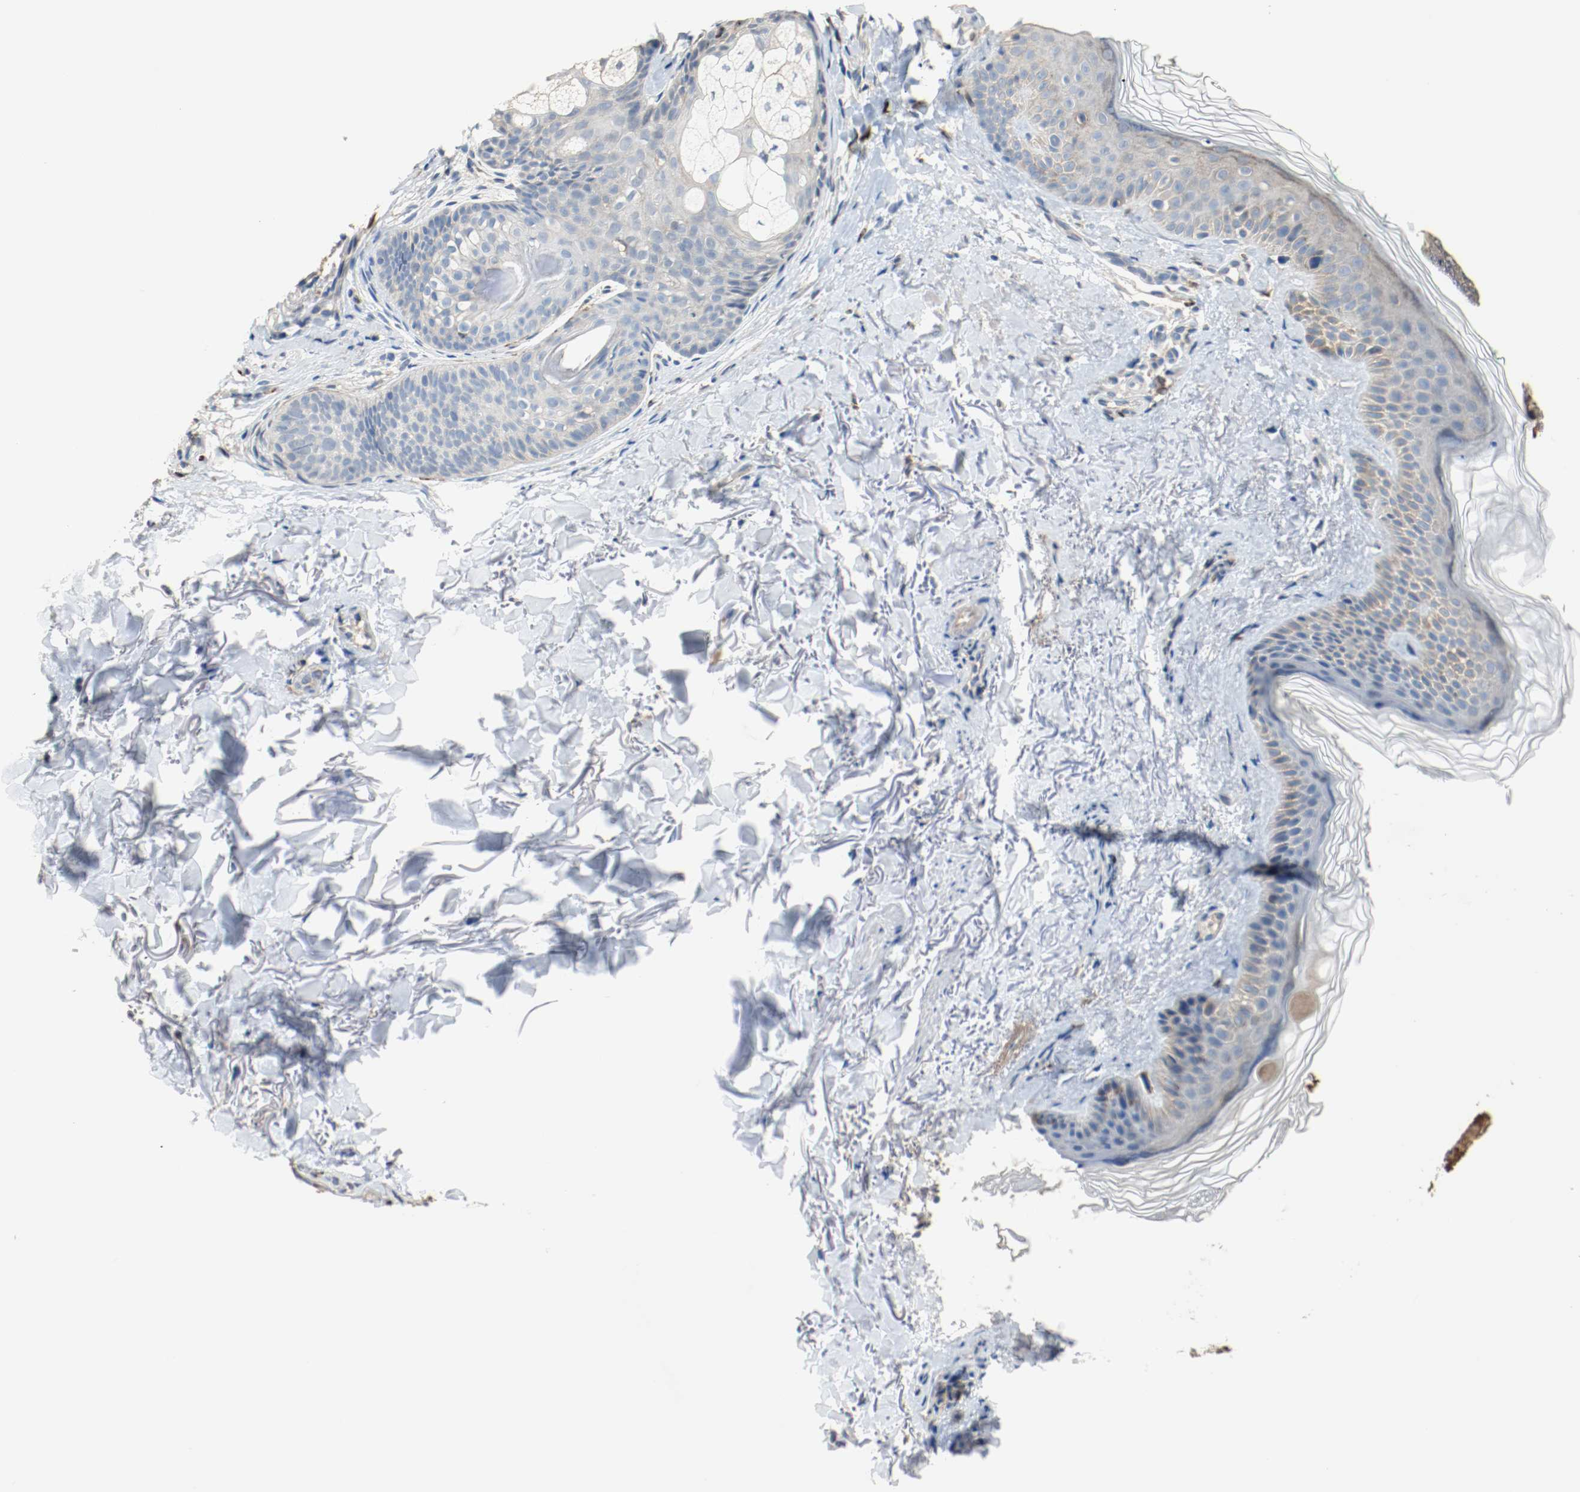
{"staining": {"intensity": "negative", "quantity": "none", "location": "none"}, "tissue": "skin", "cell_type": "Fibroblasts", "image_type": "normal", "snomed": [{"axis": "morphology", "description": "Normal tissue, NOS"}, {"axis": "topography", "description": "Skin"}], "caption": "This is an immunohistochemistry micrograph of normal human skin. There is no expression in fibroblasts.", "gene": "BLK", "patient": {"sex": "male", "age": 71}}